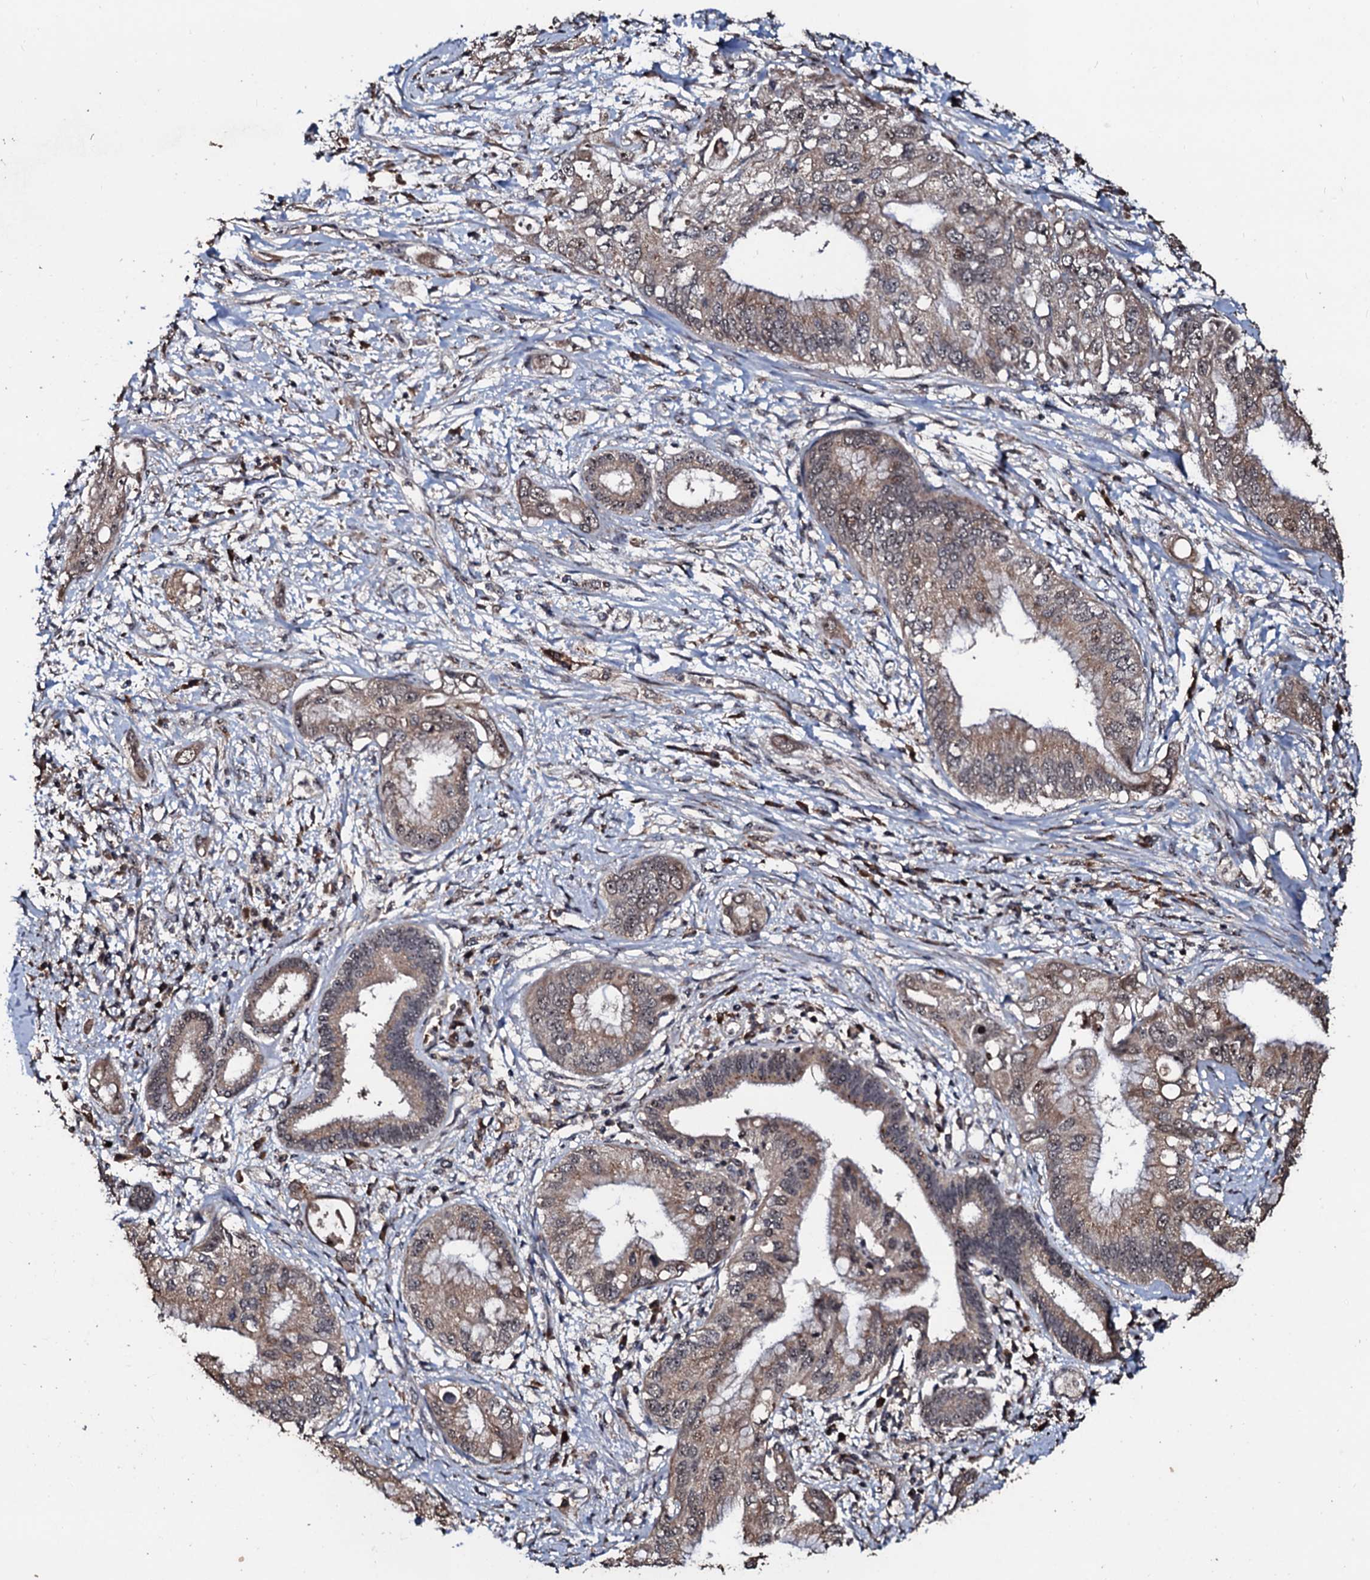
{"staining": {"intensity": "weak", "quantity": ">75%", "location": "cytoplasmic/membranous"}, "tissue": "pancreatic cancer", "cell_type": "Tumor cells", "image_type": "cancer", "snomed": [{"axis": "morphology", "description": "Inflammation, NOS"}, {"axis": "morphology", "description": "Adenocarcinoma, NOS"}, {"axis": "topography", "description": "Pancreas"}], "caption": "Human pancreatic cancer stained for a protein (brown) exhibits weak cytoplasmic/membranous positive staining in about >75% of tumor cells.", "gene": "SUPT7L", "patient": {"sex": "female", "age": 56}}